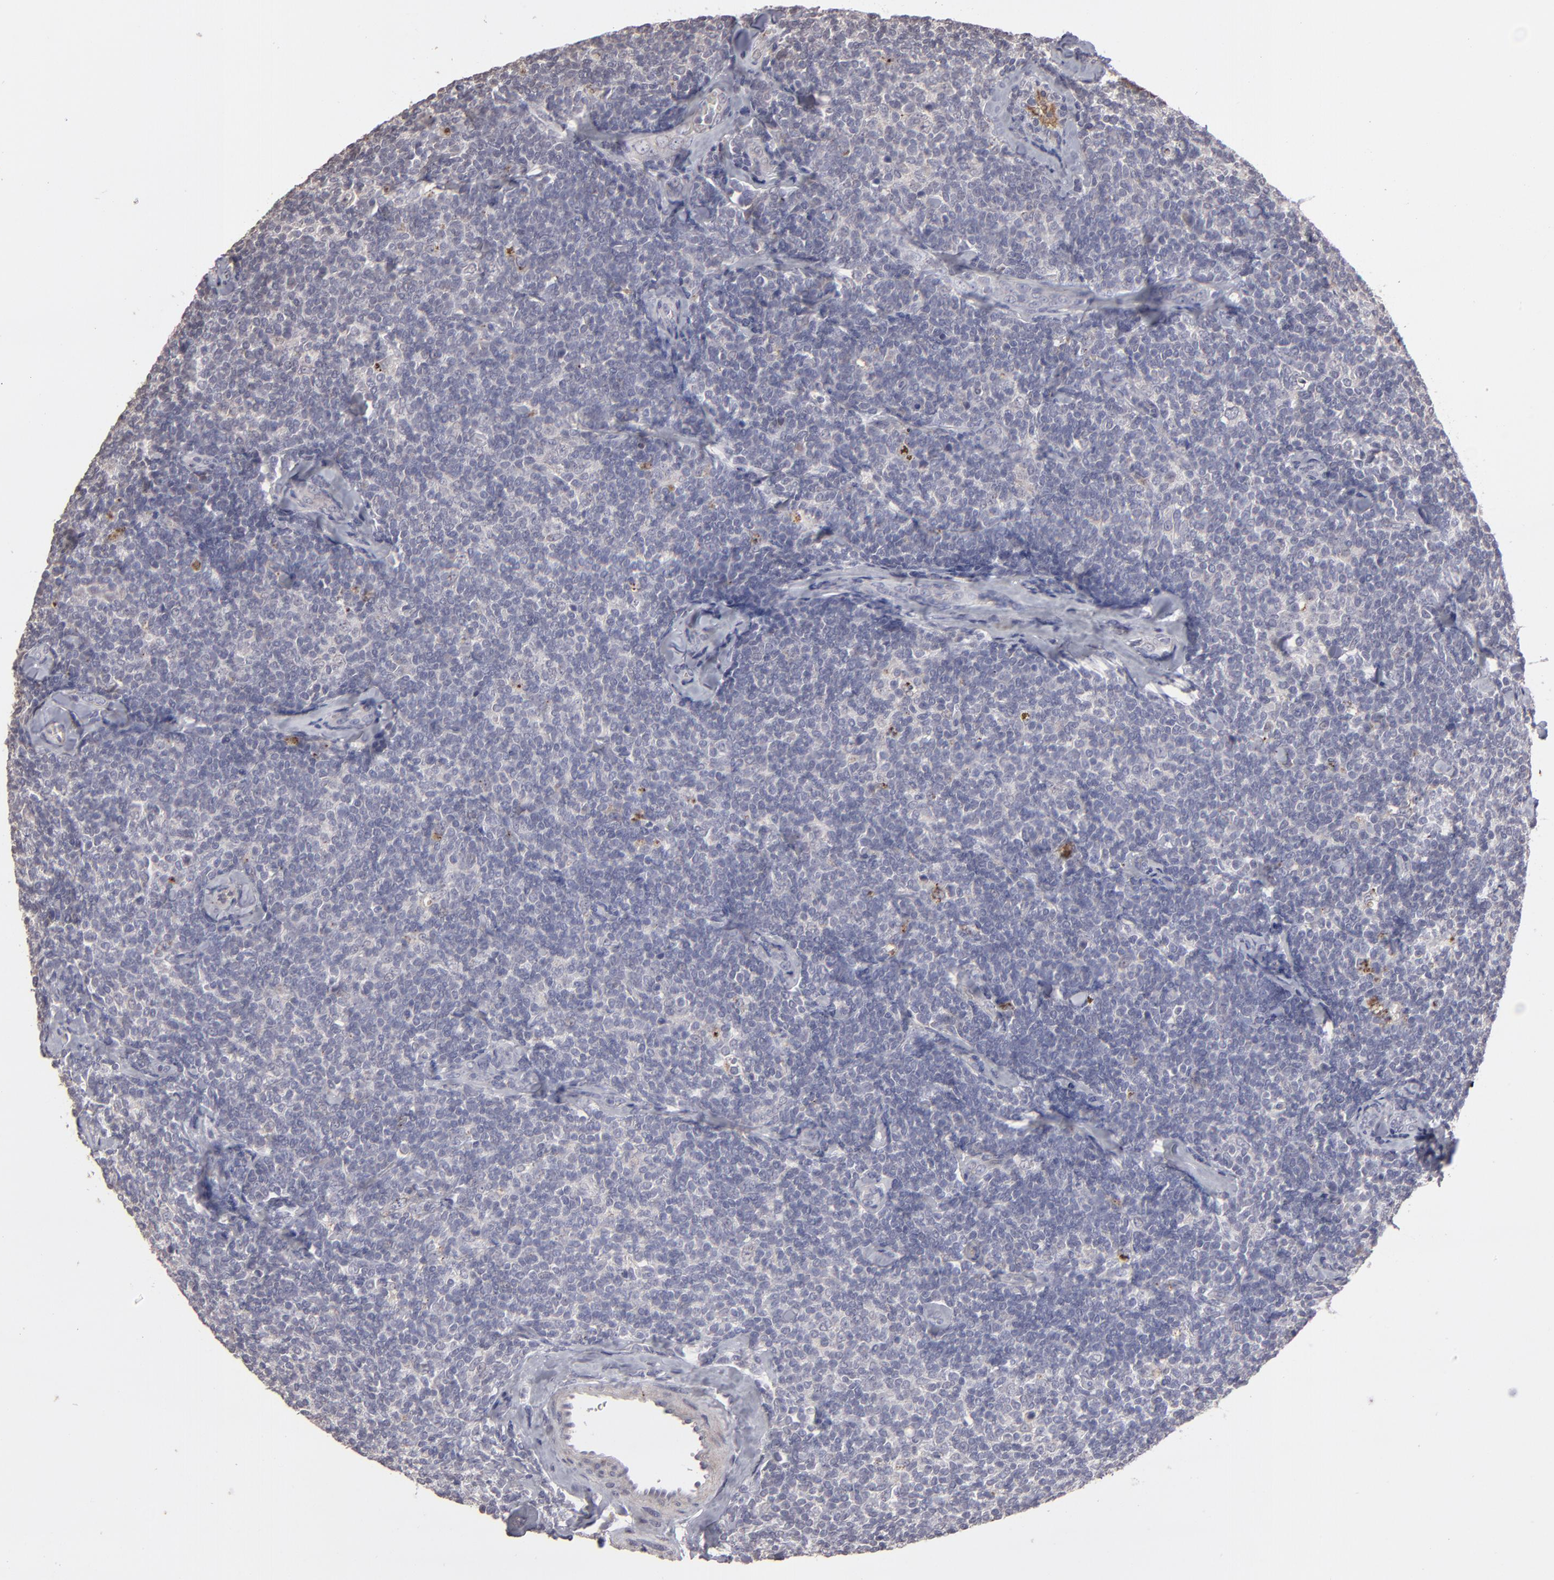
{"staining": {"intensity": "negative", "quantity": "none", "location": "none"}, "tissue": "lymphoma", "cell_type": "Tumor cells", "image_type": "cancer", "snomed": [{"axis": "morphology", "description": "Malignant lymphoma, non-Hodgkin's type, Low grade"}, {"axis": "topography", "description": "Lymph node"}], "caption": "The photomicrograph displays no staining of tumor cells in lymphoma.", "gene": "ITGB5", "patient": {"sex": "female", "age": 56}}